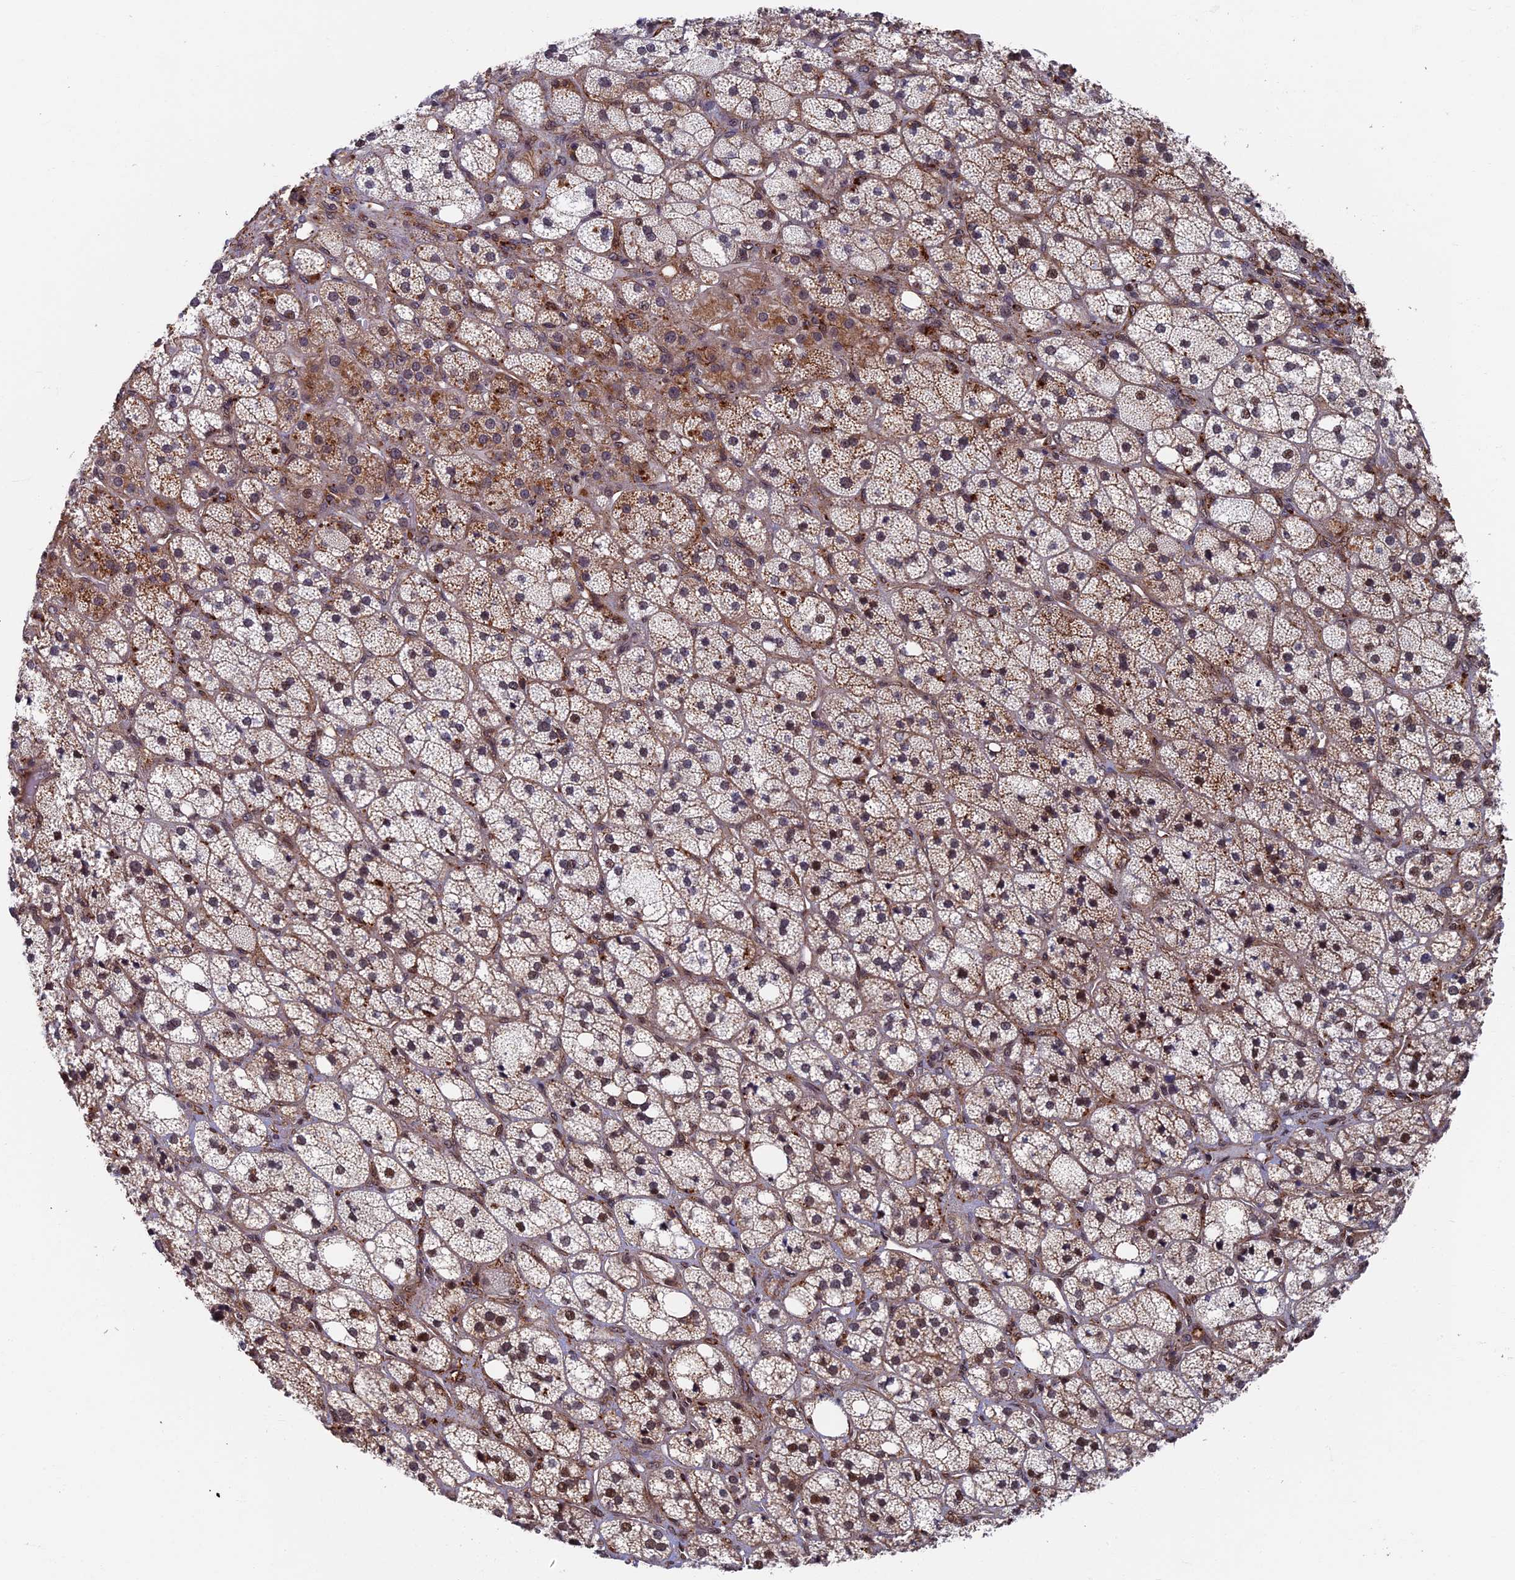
{"staining": {"intensity": "strong", "quantity": "25%-75%", "location": "cytoplasmic/membranous,nuclear"}, "tissue": "adrenal gland", "cell_type": "Glandular cells", "image_type": "normal", "snomed": [{"axis": "morphology", "description": "Normal tissue, NOS"}, {"axis": "topography", "description": "Adrenal gland"}], "caption": "Unremarkable adrenal gland displays strong cytoplasmic/membranous,nuclear staining in approximately 25%-75% of glandular cells.", "gene": "CTDP1", "patient": {"sex": "male", "age": 61}}